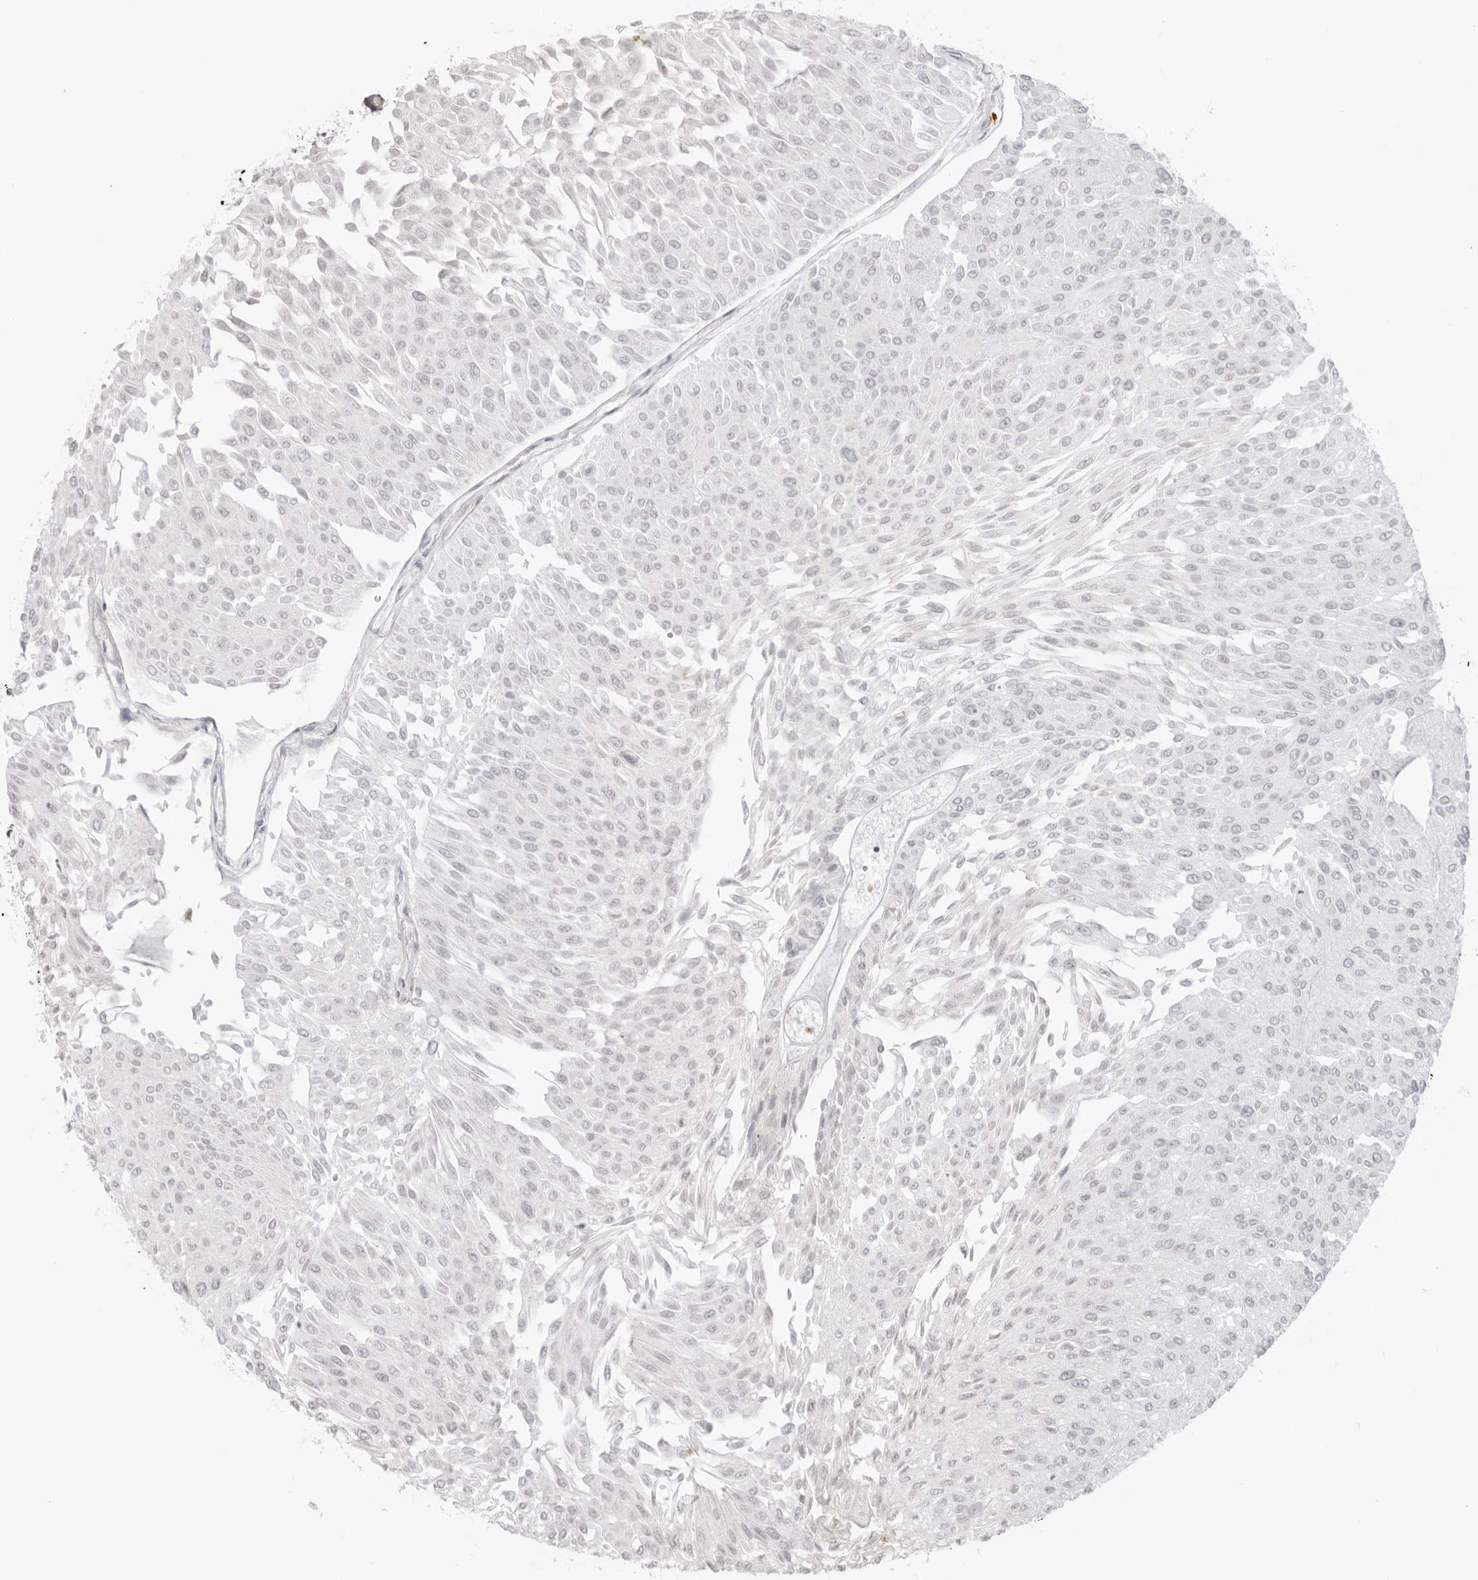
{"staining": {"intensity": "negative", "quantity": "none", "location": "none"}, "tissue": "urothelial cancer", "cell_type": "Tumor cells", "image_type": "cancer", "snomed": [{"axis": "morphology", "description": "Urothelial carcinoma, Low grade"}, {"axis": "topography", "description": "Urinary bladder"}], "caption": "Tumor cells show no significant protein expression in urothelial cancer. The staining was performed using DAB to visualize the protein expression in brown, while the nuclei were stained in blue with hematoxylin (Magnification: 20x).", "gene": "RNF146", "patient": {"sex": "male", "age": 67}}